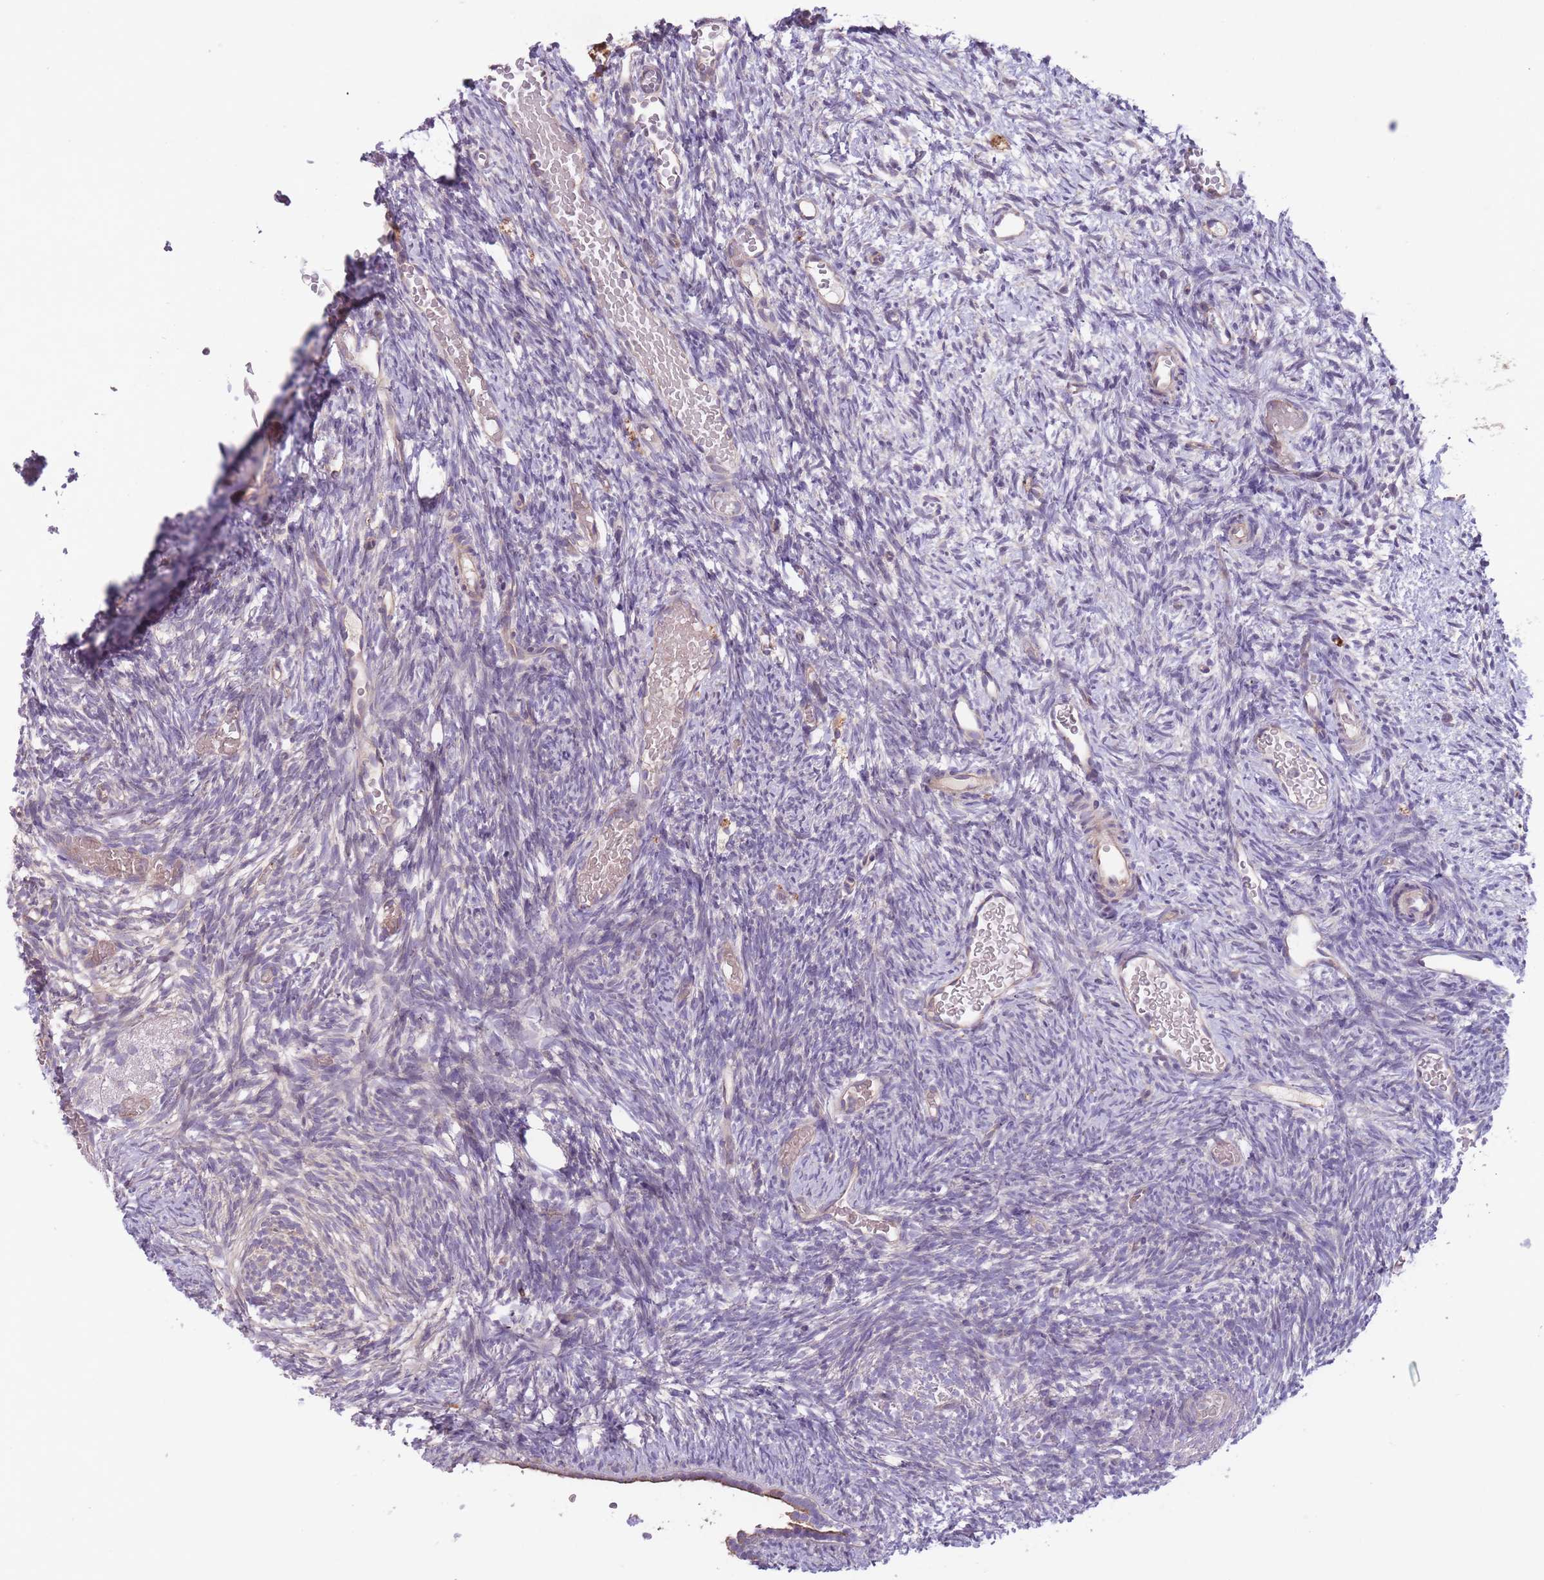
{"staining": {"intensity": "negative", "quantity": "none", "location": "none"}, "tissue": "ovary", "cell_type": "Ovarian stroma cells", "image_type": "normal", "snomed": [{"axis": "morphology", "description": "Normal tissue, NOS"}, {"axis": "topography", "description": "Ovary"}], "caption": "Immunohistochemistry photomicrograph of normal ovary stained for a protein (brown), which shows no staining in ovarian stroma cells.", "gene": "ITPKC", "patient": {"sex": "female", "age": 39}}